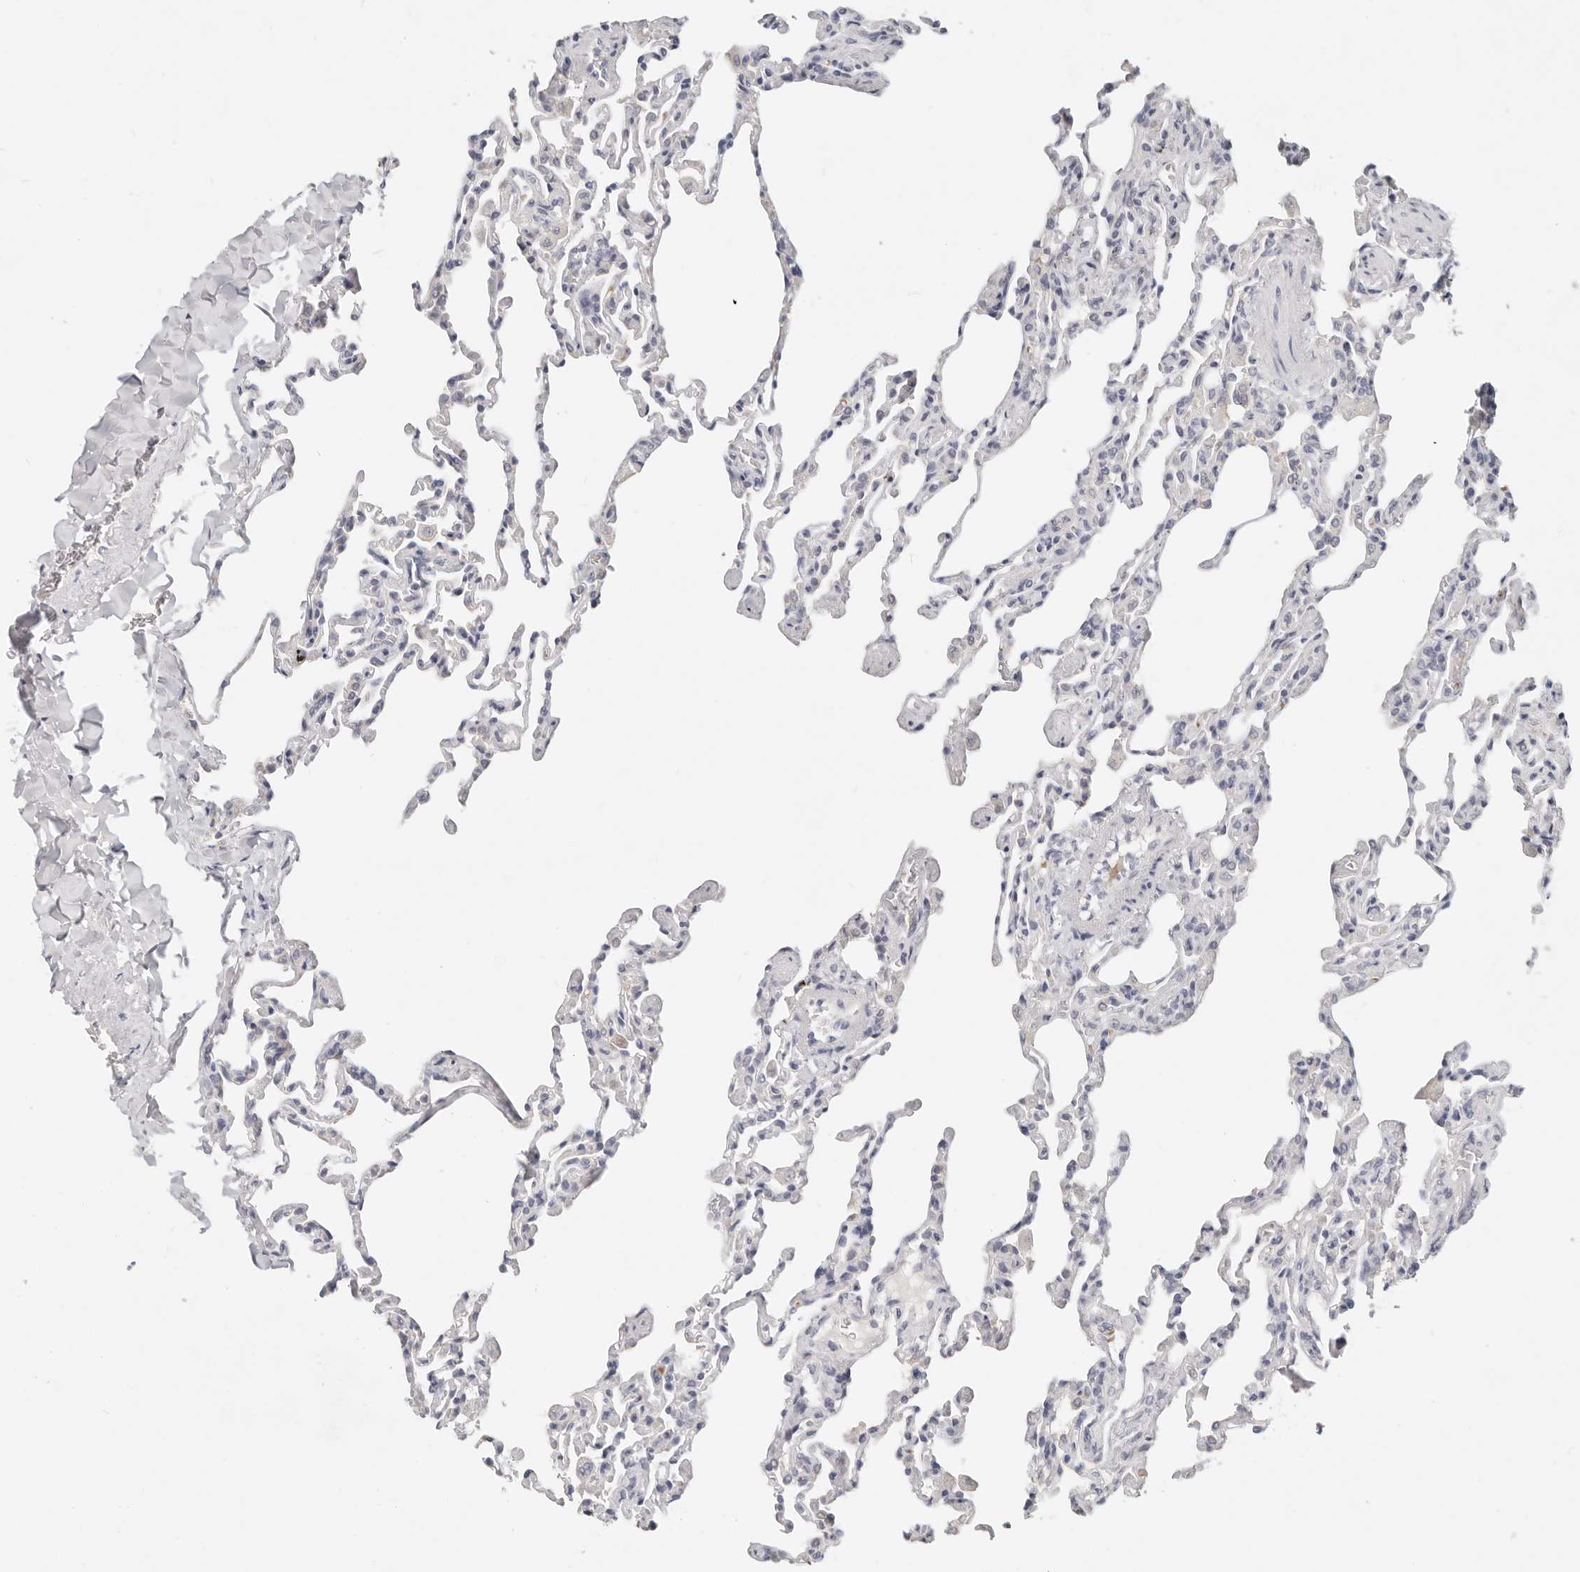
{"staining": {"intensity": "negative", "quantity": "none", "location": "none"}, "tissue": "lung", "cell_type": "Alveolar cells", "image_type": "normal", "snomed": [{"axis": "morphology", "description": "Normal tissue, NOS"}, {"axis": "topography", "description": "Lung"}], "caption": "Lung was stained to show a protein in brown. There is no significant staining in alveolar cells. (DAB (3,3'-diaminobenzidine) immunohistochemistry with hematoxylin counter stain).", "gene": "TMEM63B", "patient": {"sex": "male", "age": 20}}